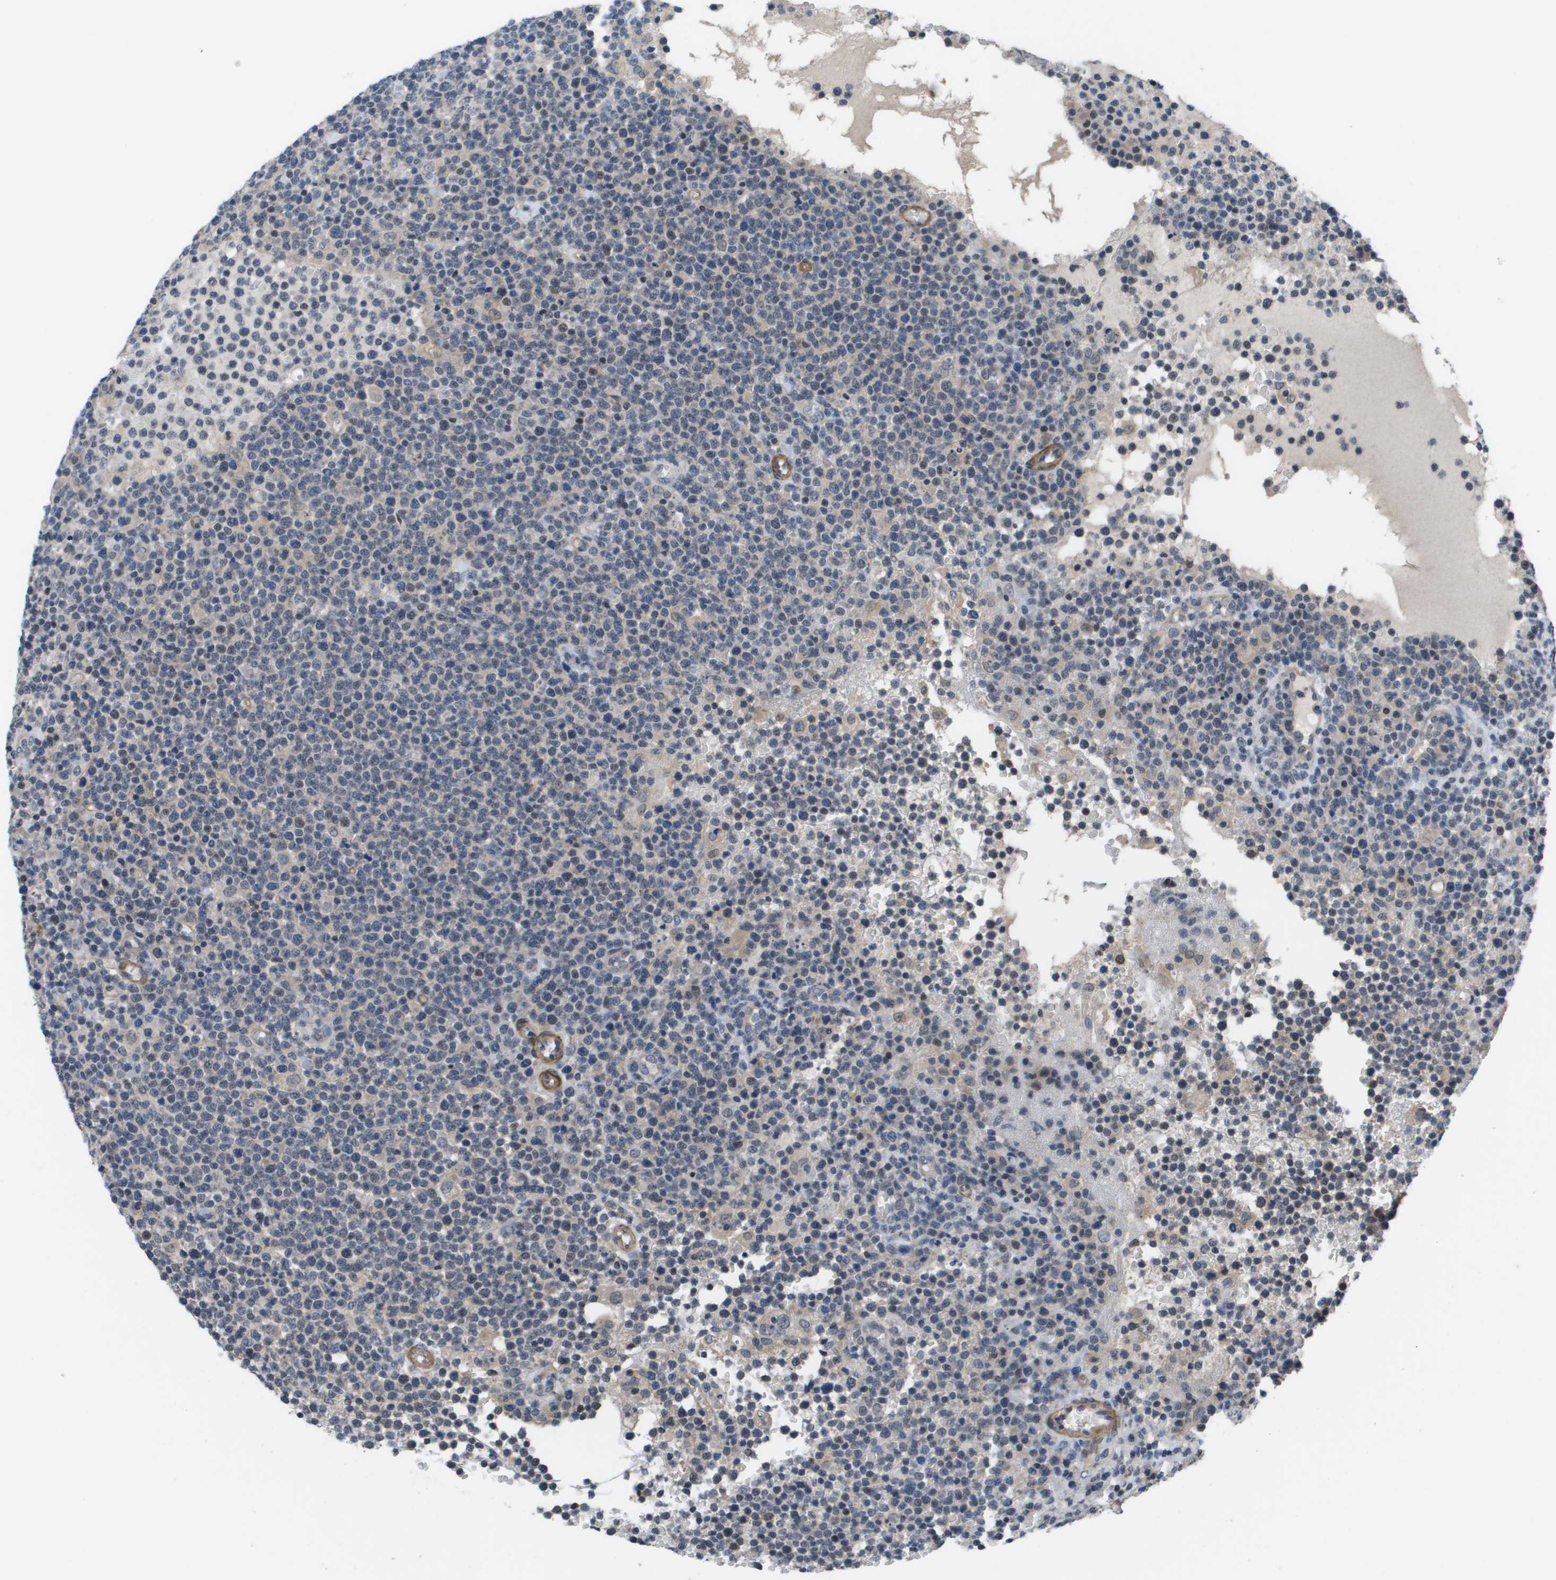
{"staining": {"intensity": "weak", "quantity": "<25%", "location": "cytoplasmic/membranous"}, "tissue": "lymphoma", "cell_type": "Tumor cells", "image_type": "cancer", "snomed": [{"axis": "morphology", "description": "Malignant lymphoma, non-Hodgkin's type, High grade"}, {"axis": "topography", "description": "Lymph node"}], "caption": "The histopathology image shows no significant expression in tumor cells of malignant lymphoma, non-Hodgkin's type (high-grade).", "gene": "ENPP5", "patient": {"sex": "male", "age": 61}}